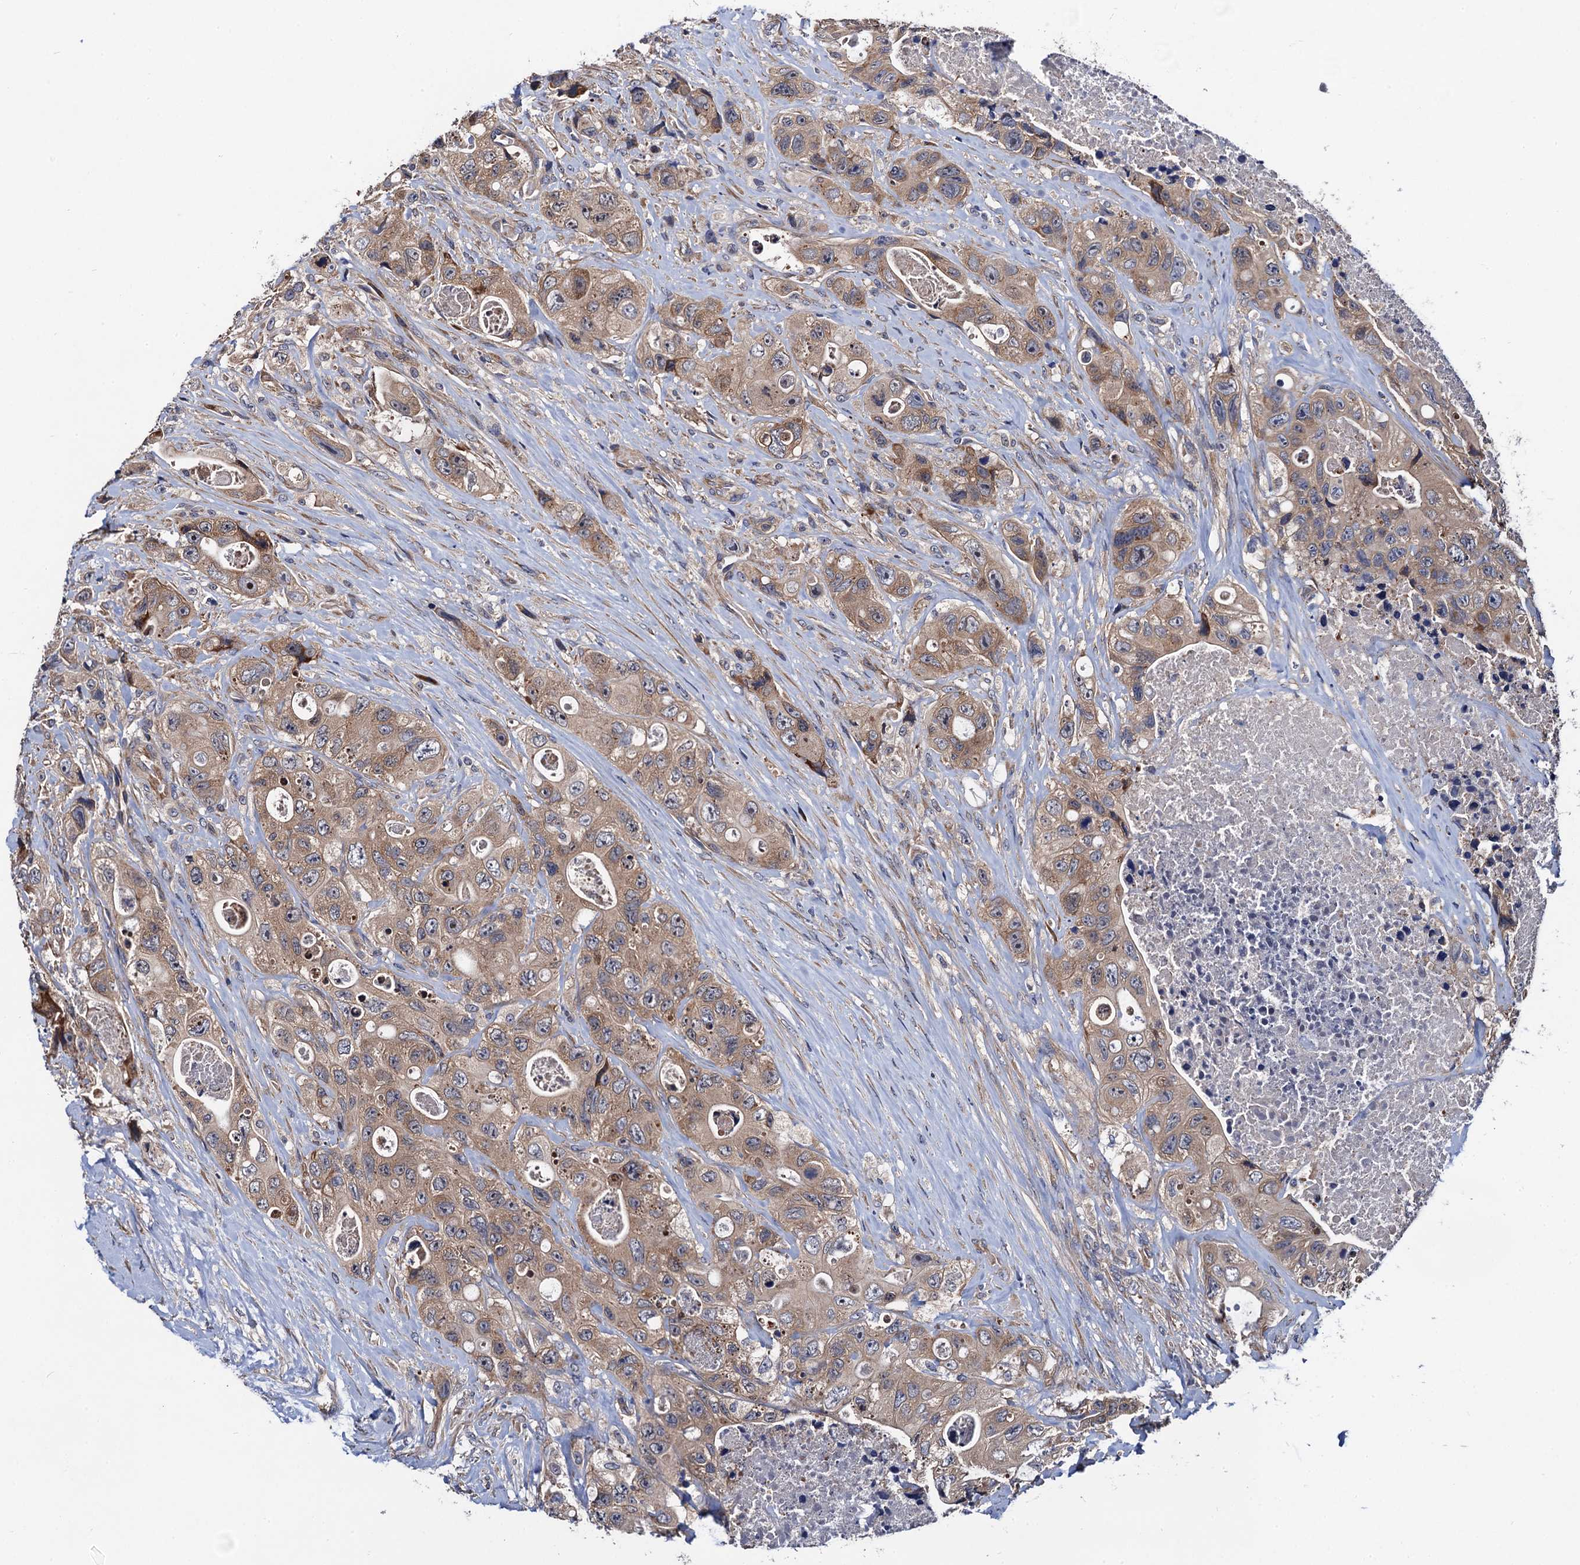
{"staining": {"intensity": "weak", "quantity": ">75%", "location": "cytoplasmic/membranous"}, "tissue": "colorectal cancer", "cell_type": "Tumor cells", "image_type": "cancer", "snomed": [{"axis": "morphology", "description": "Adenocarcinoma, NOS"}, {"axis": "topography", "description": "Colon"}], "caption": "Immunohistochemical staining of human colorectal adenocarcinoma exhibits low levels of weak cytoplasmic/membranous protein staining in approximately >75% of tumor cells.", "gene": "TRMT112", "patient": {"sex": "female", "age": 46}}